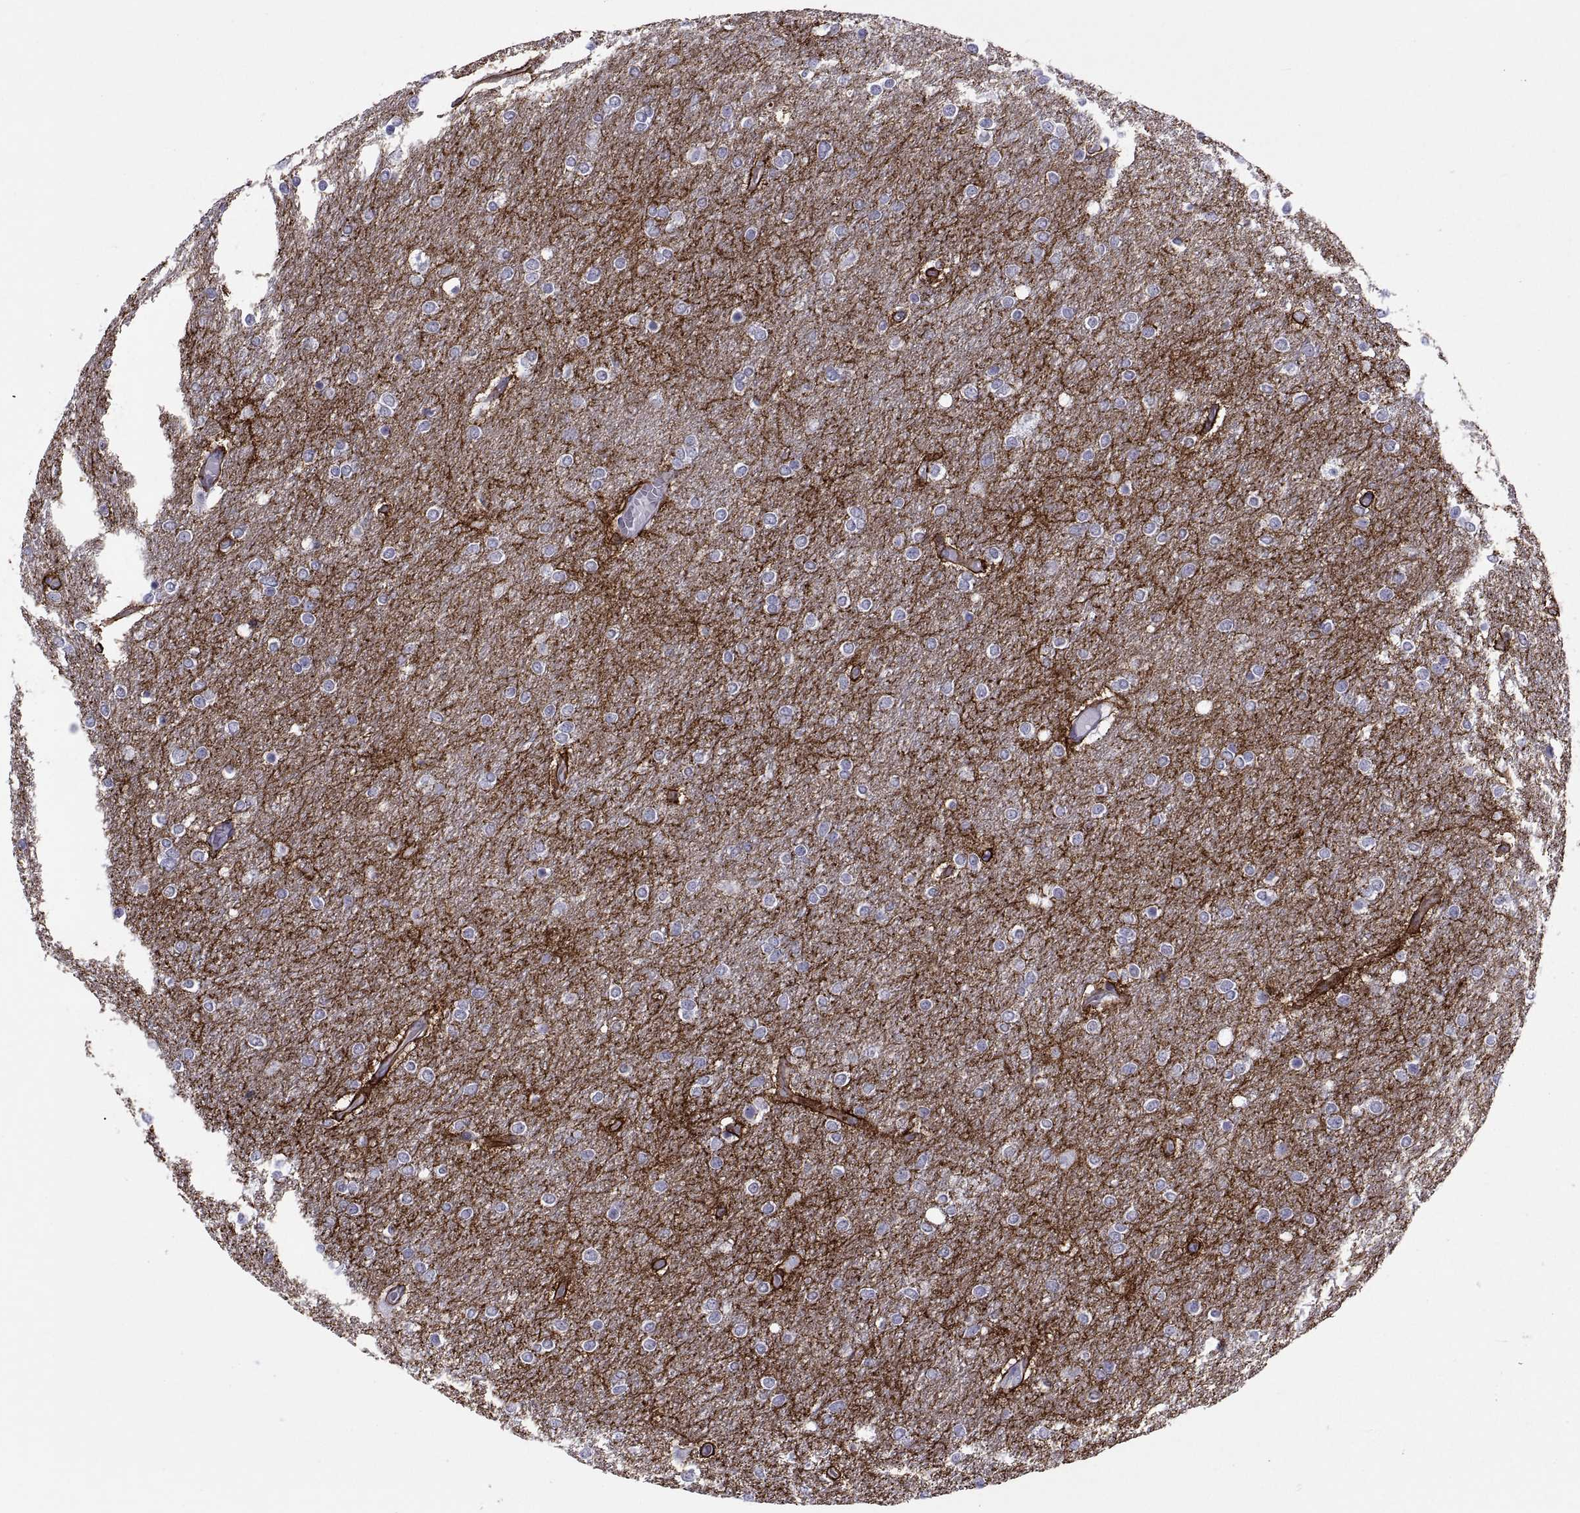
{"staining": {"intensity": "negative", "quantity": "none", "location": "none"}, "tissue": "glioma", "cell_type": "Tumor cells", "image_type": "cancer", "snomed": [{"axis": "morphology", "description": "Glioma, malignant, High grade"}, {"axis": "topography", "description": "Brain"}], "caption": "High magnification brightfield microscopy of malignant glioma (high-grade) stained with DAB (brown) and counterstained with hematoxylin (blue): tumor cells show no significant positivity.", "gene": "TMEM158", "patient": {"sex": "female", "age": 61}}